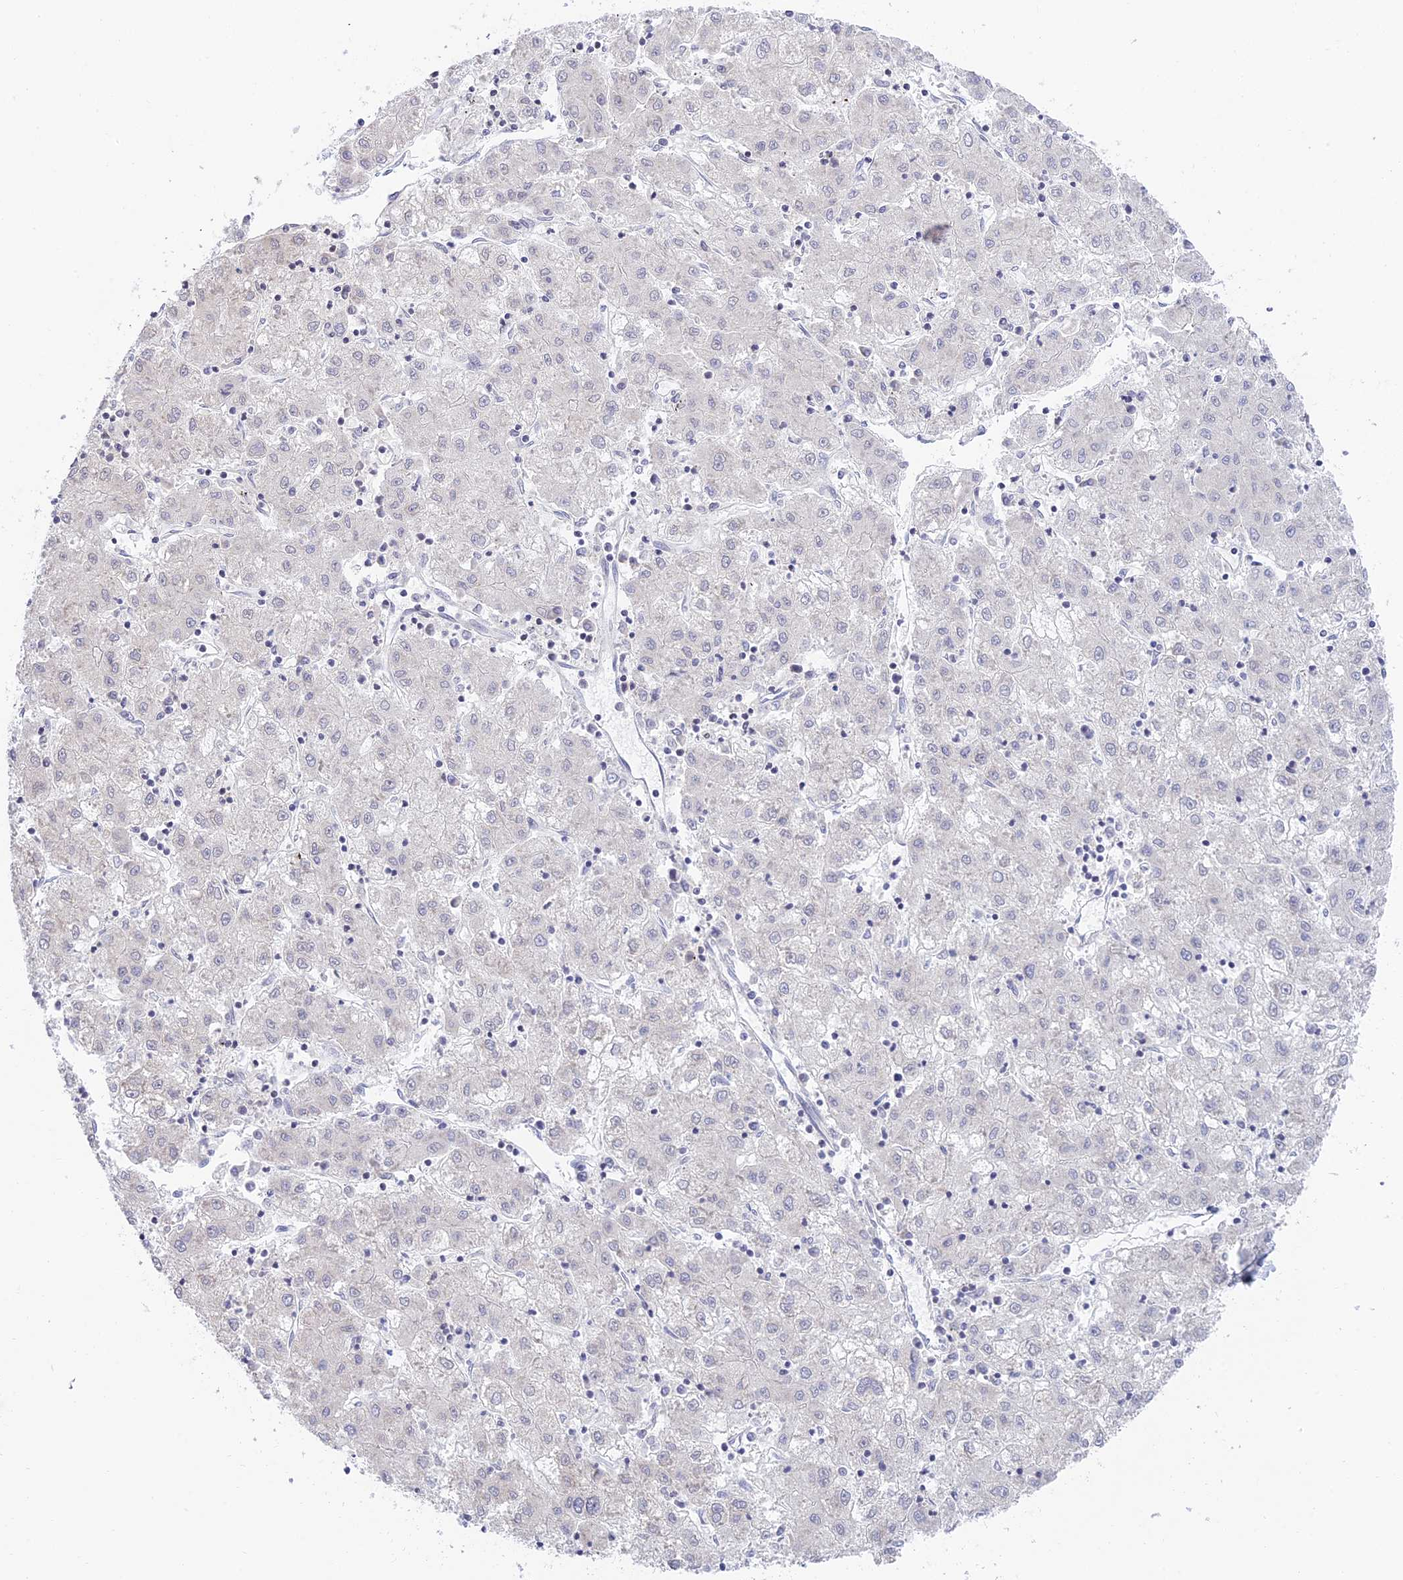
{"staining": {"intensity": "negative", "quantity": "none", "location": "none"}, "tissue": "liver cancer", "cell_type": "Tumor cells", "image_type": "cancer", "snomed": [{"axis": "morphology", "description": "Carcinoma, Hepatocellular, NOS"}, {"axis": "topography", "description": "Liver"}], "caption": "IHC image of hepatocellular carcinoma (liver) stained for a protein (brown), which shows no expression in tumor cells.", "gene": "TMEM40", "patient": {"sex": "male", "age": 72}}